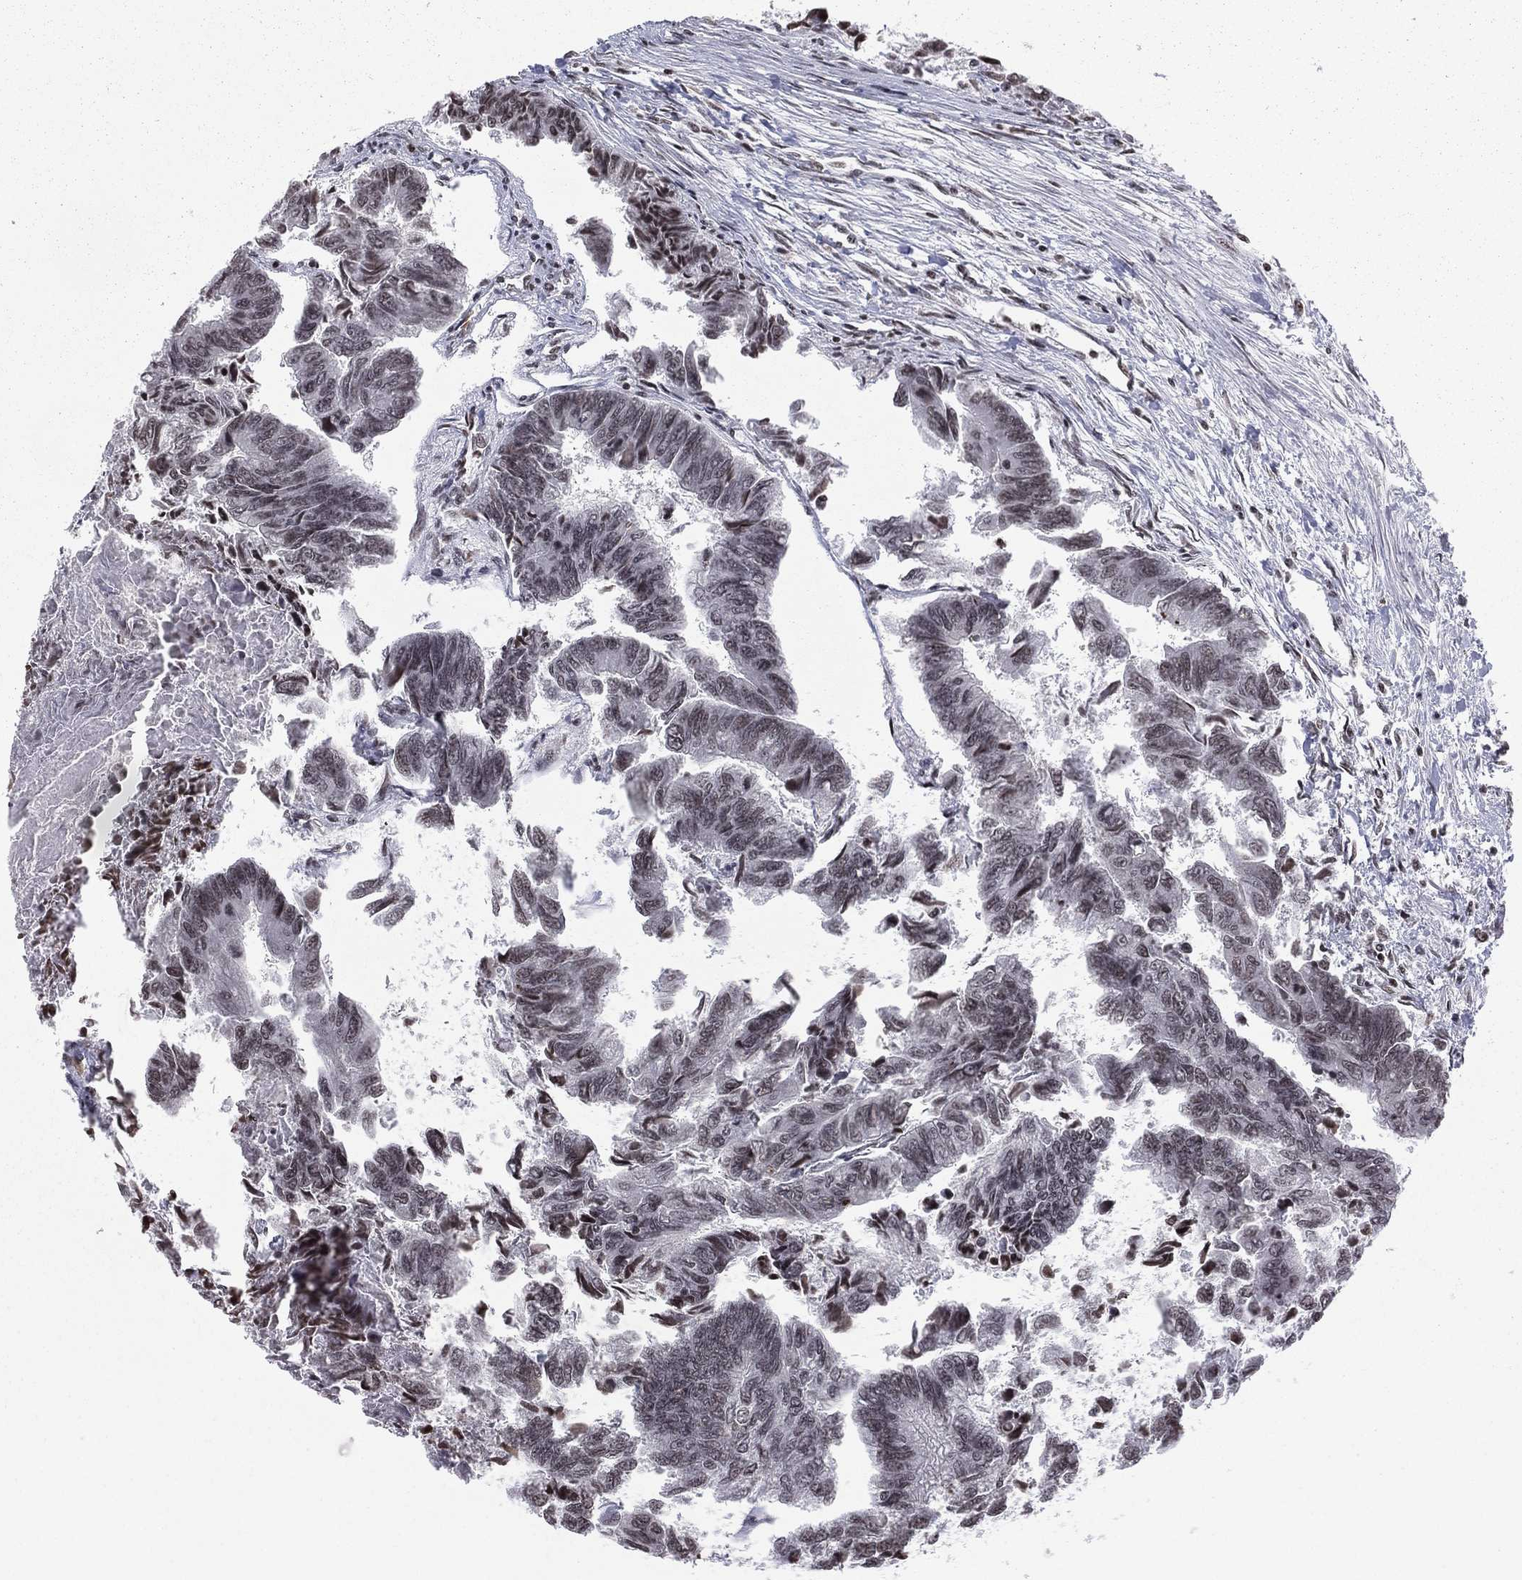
{"staining": {"intensity": "weak", "quantity": "25%-75%", "location": "nuclear"}, "tissue": "colorectal cancer", "cell_type": "Tumor cells", "image_type": "cancer", "snomed": [{"axis": "morphology", "description": "Adenocarcinoma, NOS"}, {"axis": "topography", "description": "Colon"}], "caption": "About 25%-75% of tumor cells in human colorectal cancer (adenocarcinoma) show weak nuclear protein positivity as visualized by brown immunohistochemical staining.", "gene": "RFX7", "patient": {"sex": "female", "age": 65}}